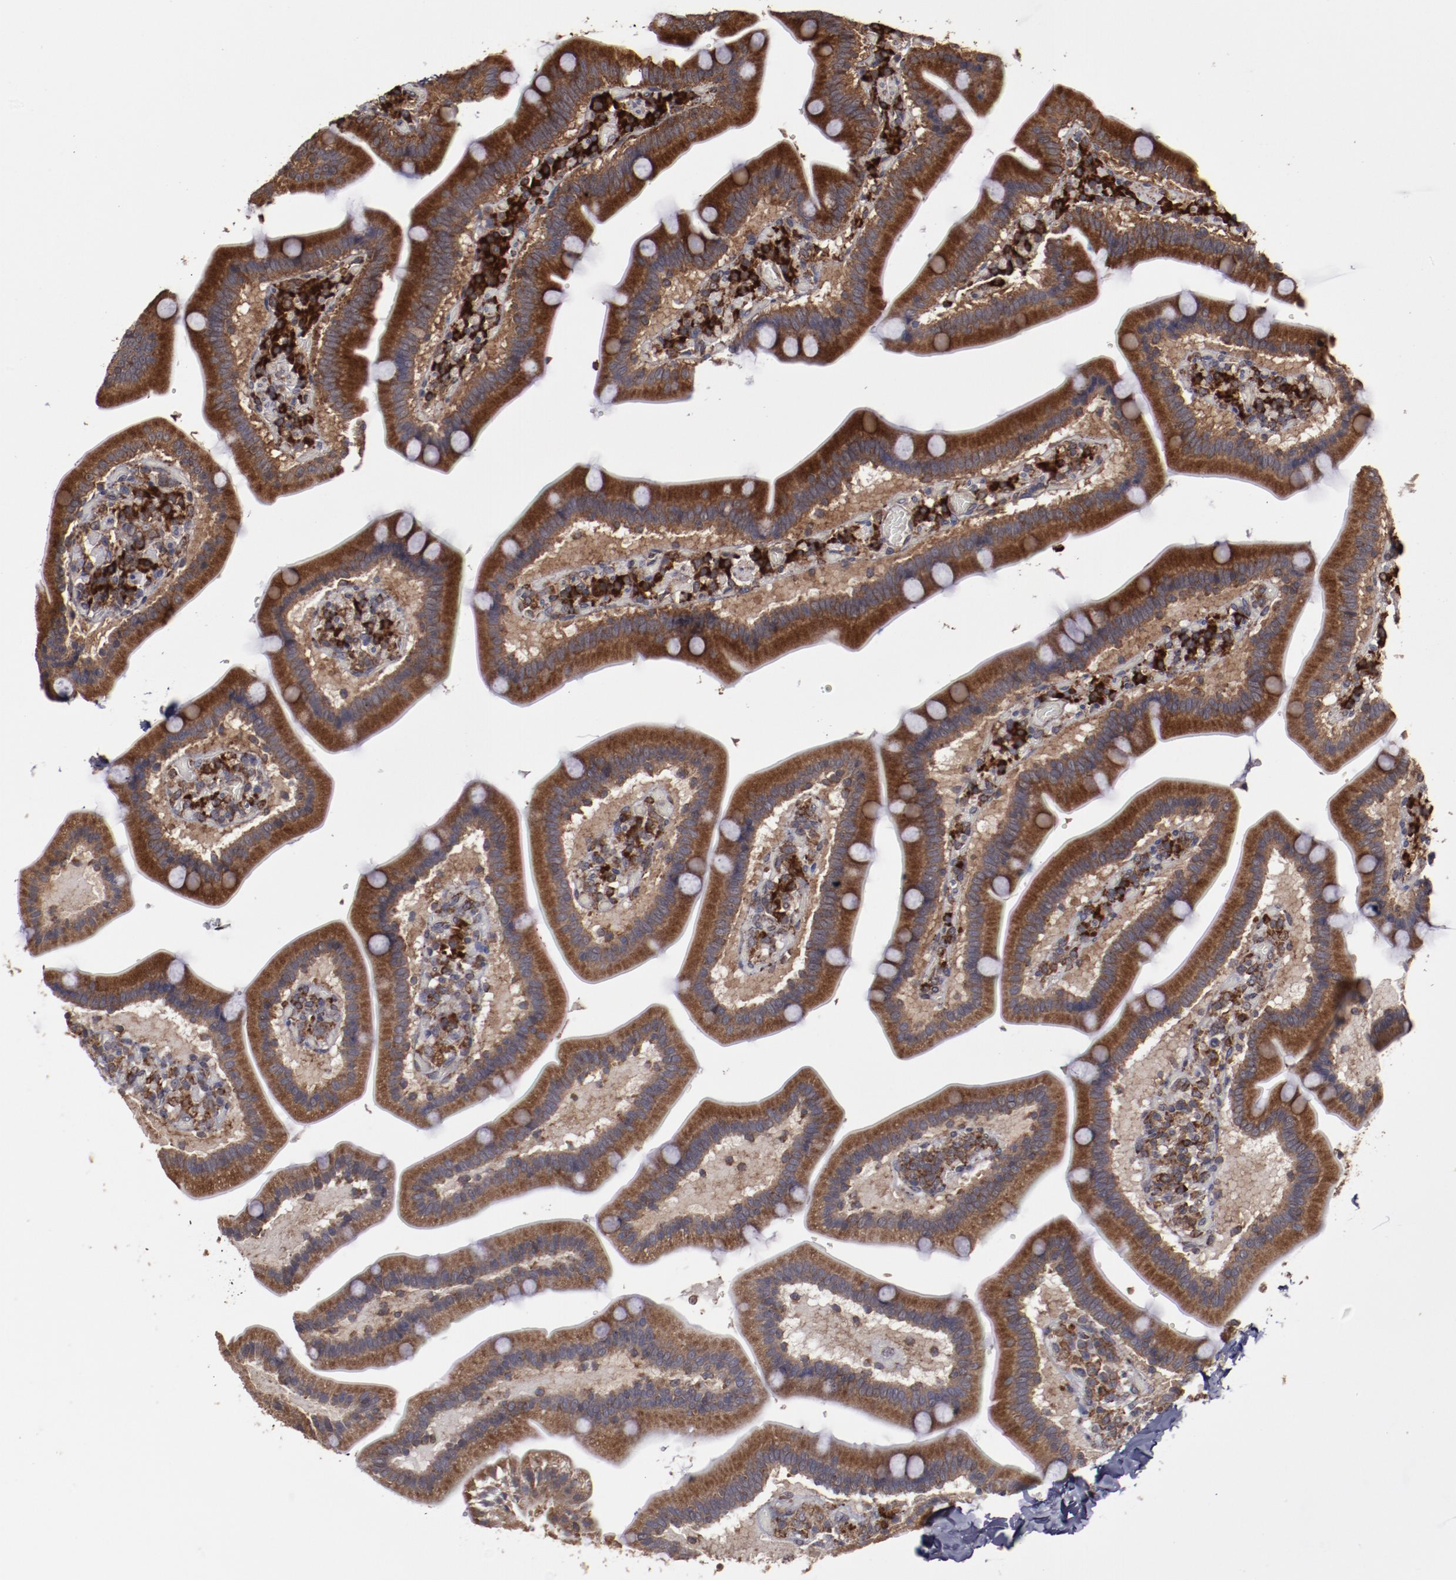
{"staining": {"intensity": "strong", "quantity": ">75%", "location": "cytoplasmic/membranous"}, "tissue": "duodenum", "cell_type": "Glandular cells", "image_type": "normal", "snomed": [{"axis": "morphology", "description": "Normal tissue, NOS"}, {"axis": "topography", "description": "Duodenum"}], "caption": "This image exhibits normal duodenum stained with immunohistochemistry to label a protein in brown. The cytoplasmic/membranous of glandular cells show strong positivity for the protein. Nuclei are counter-stained blue.", "gene": "RPS4X", "patient": {"sex": "male", "age": 66}}